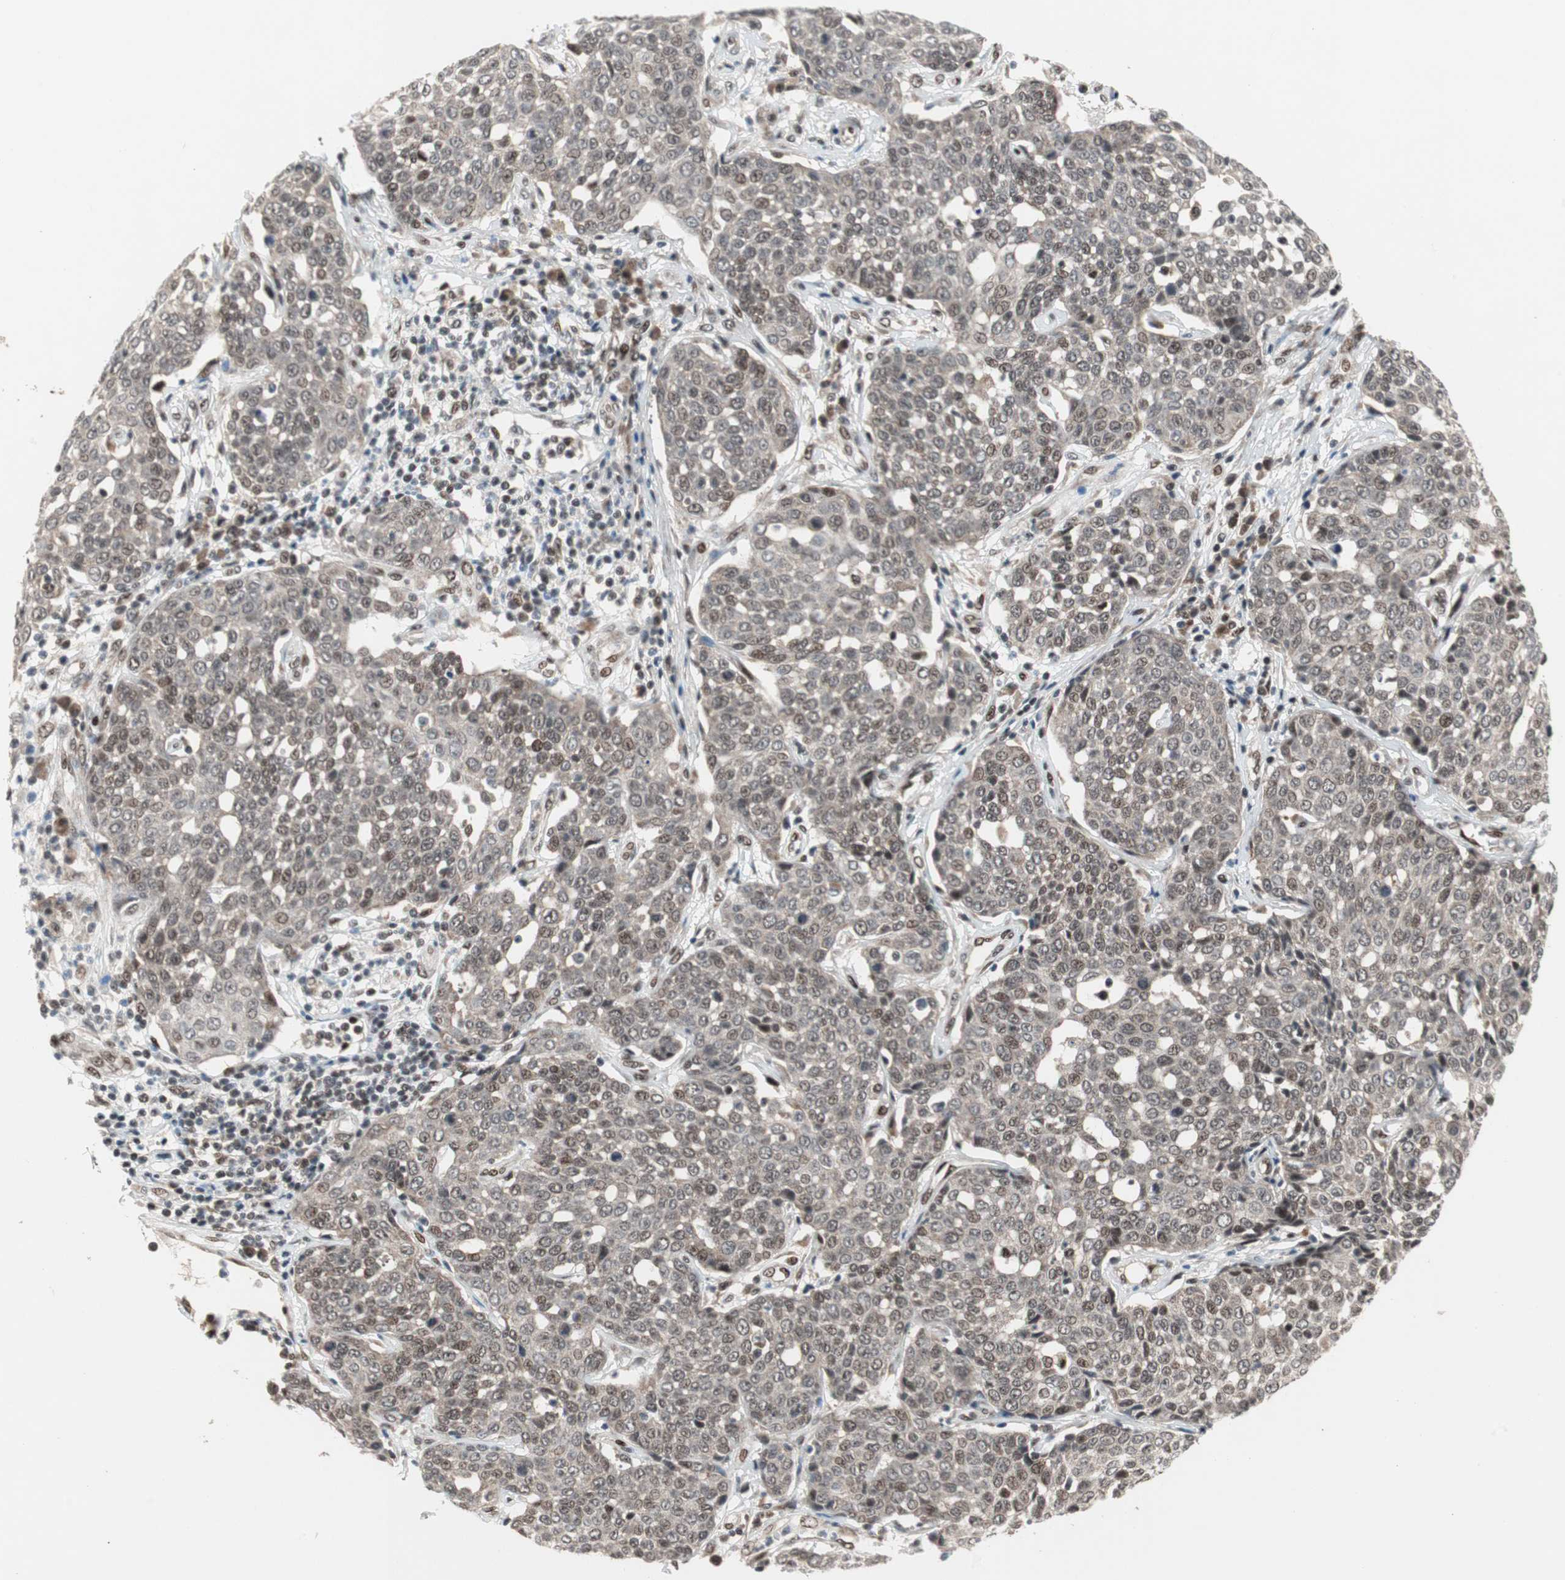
{"staining": {"intensity": "weak", "quantity": "25%-75%", "location": "nuclear"}, "tissue": "cervical cancer", "cell_type": "Tumor cells", "image_type": "cancer", "snomed": [{"axis": "morphology", "description": "Squamous cell carcinoma, NOS"}, {"axis": "topography", "description": "Cervix"}], "caption": "A high-resolution micrograph shows immunohistochemistry staining of squamous cell carcinoma (cervical), which demonstrates weak nuclear staining in about 25%-75% of tumor cells.", "gene": "TCF12", "patient": {"sex": "female", "age": 34}}